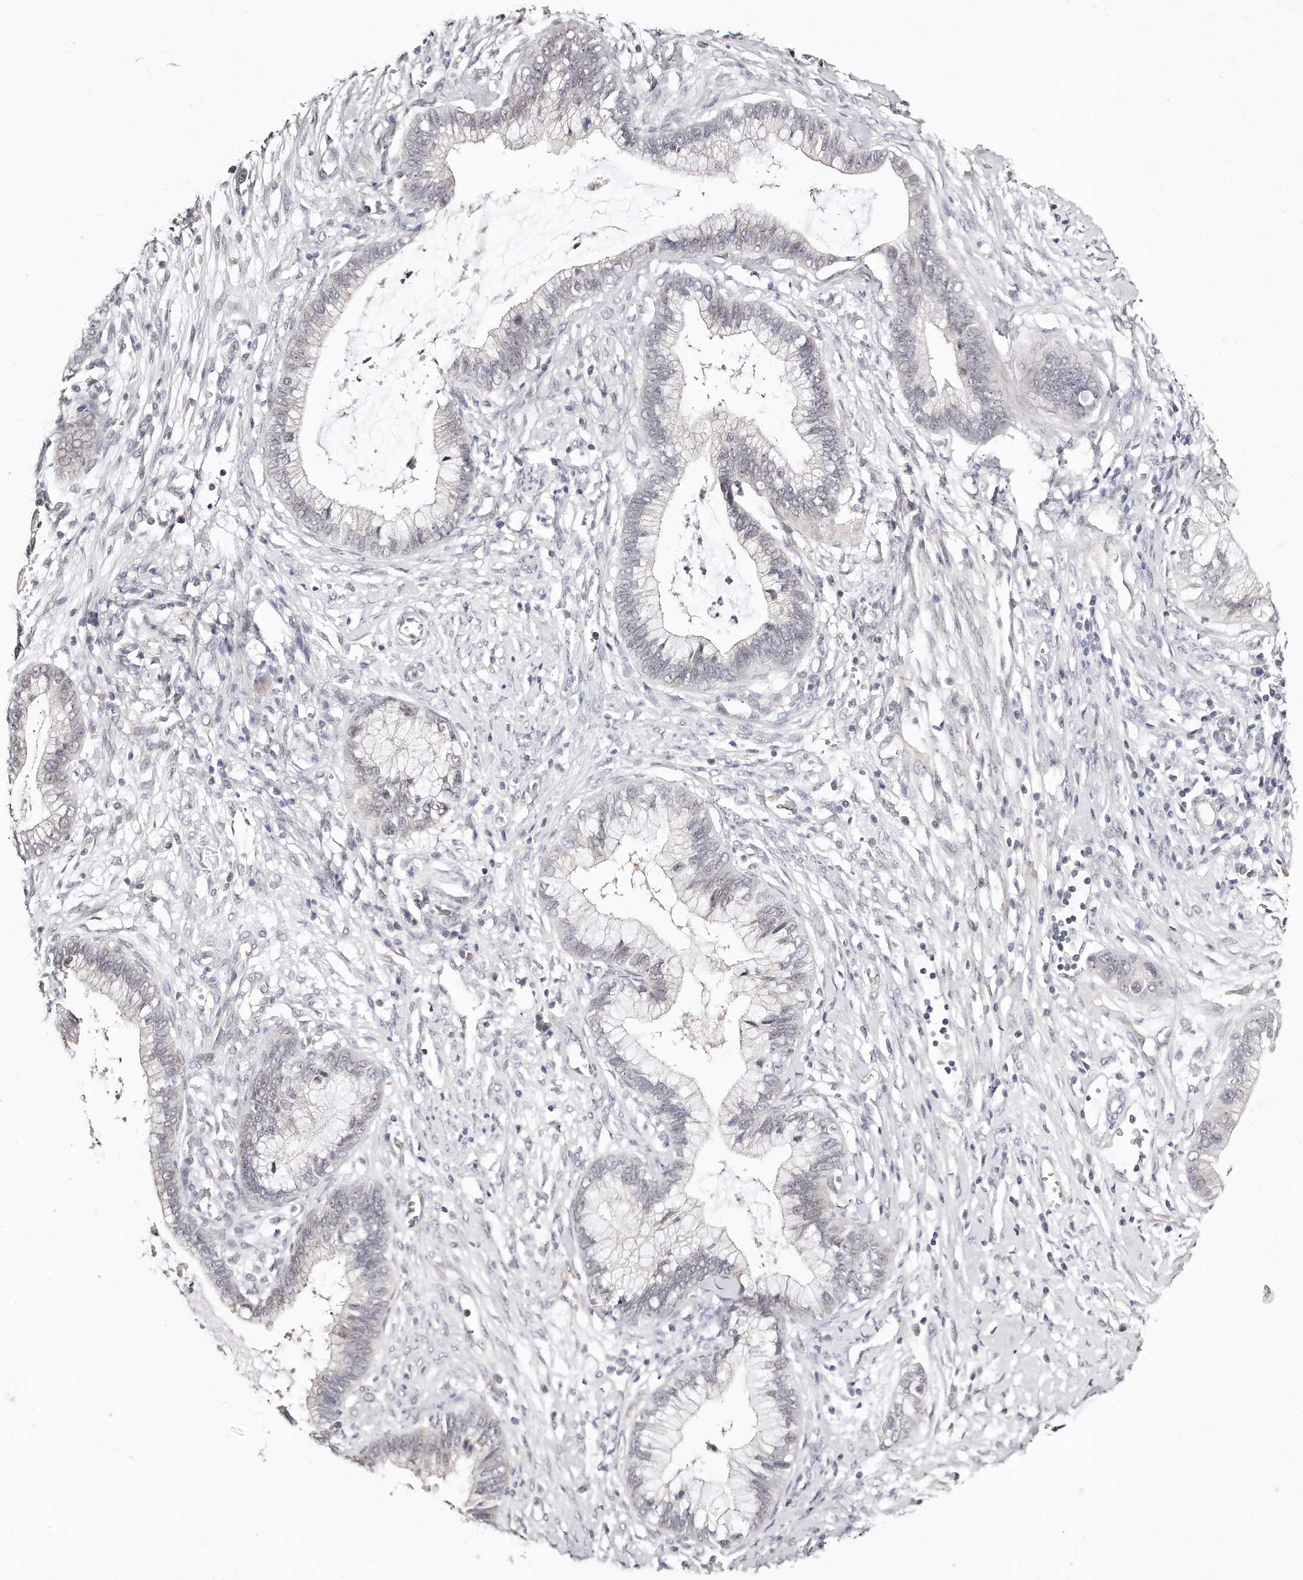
{"staining": {"intensity": "negative", "quantity": "none", "location": "none"}, "tissue": "cervical cancer", "cell_type": "Tumor cells", "image_type": "cancer", "snomed": [{"axis": "morphology", "description": "Adenocarcinoma, NOS"}, {"axis": "topography", "description": "Cervix"}], "caption": "Immunohistochemistry micrograph of cervical cancer (adenocarcinoma) stained for a protein (brown), which displays no staining in tumor cells.", "gene": "CASZ1", "patient": {"sex": "female", "age": 44}}